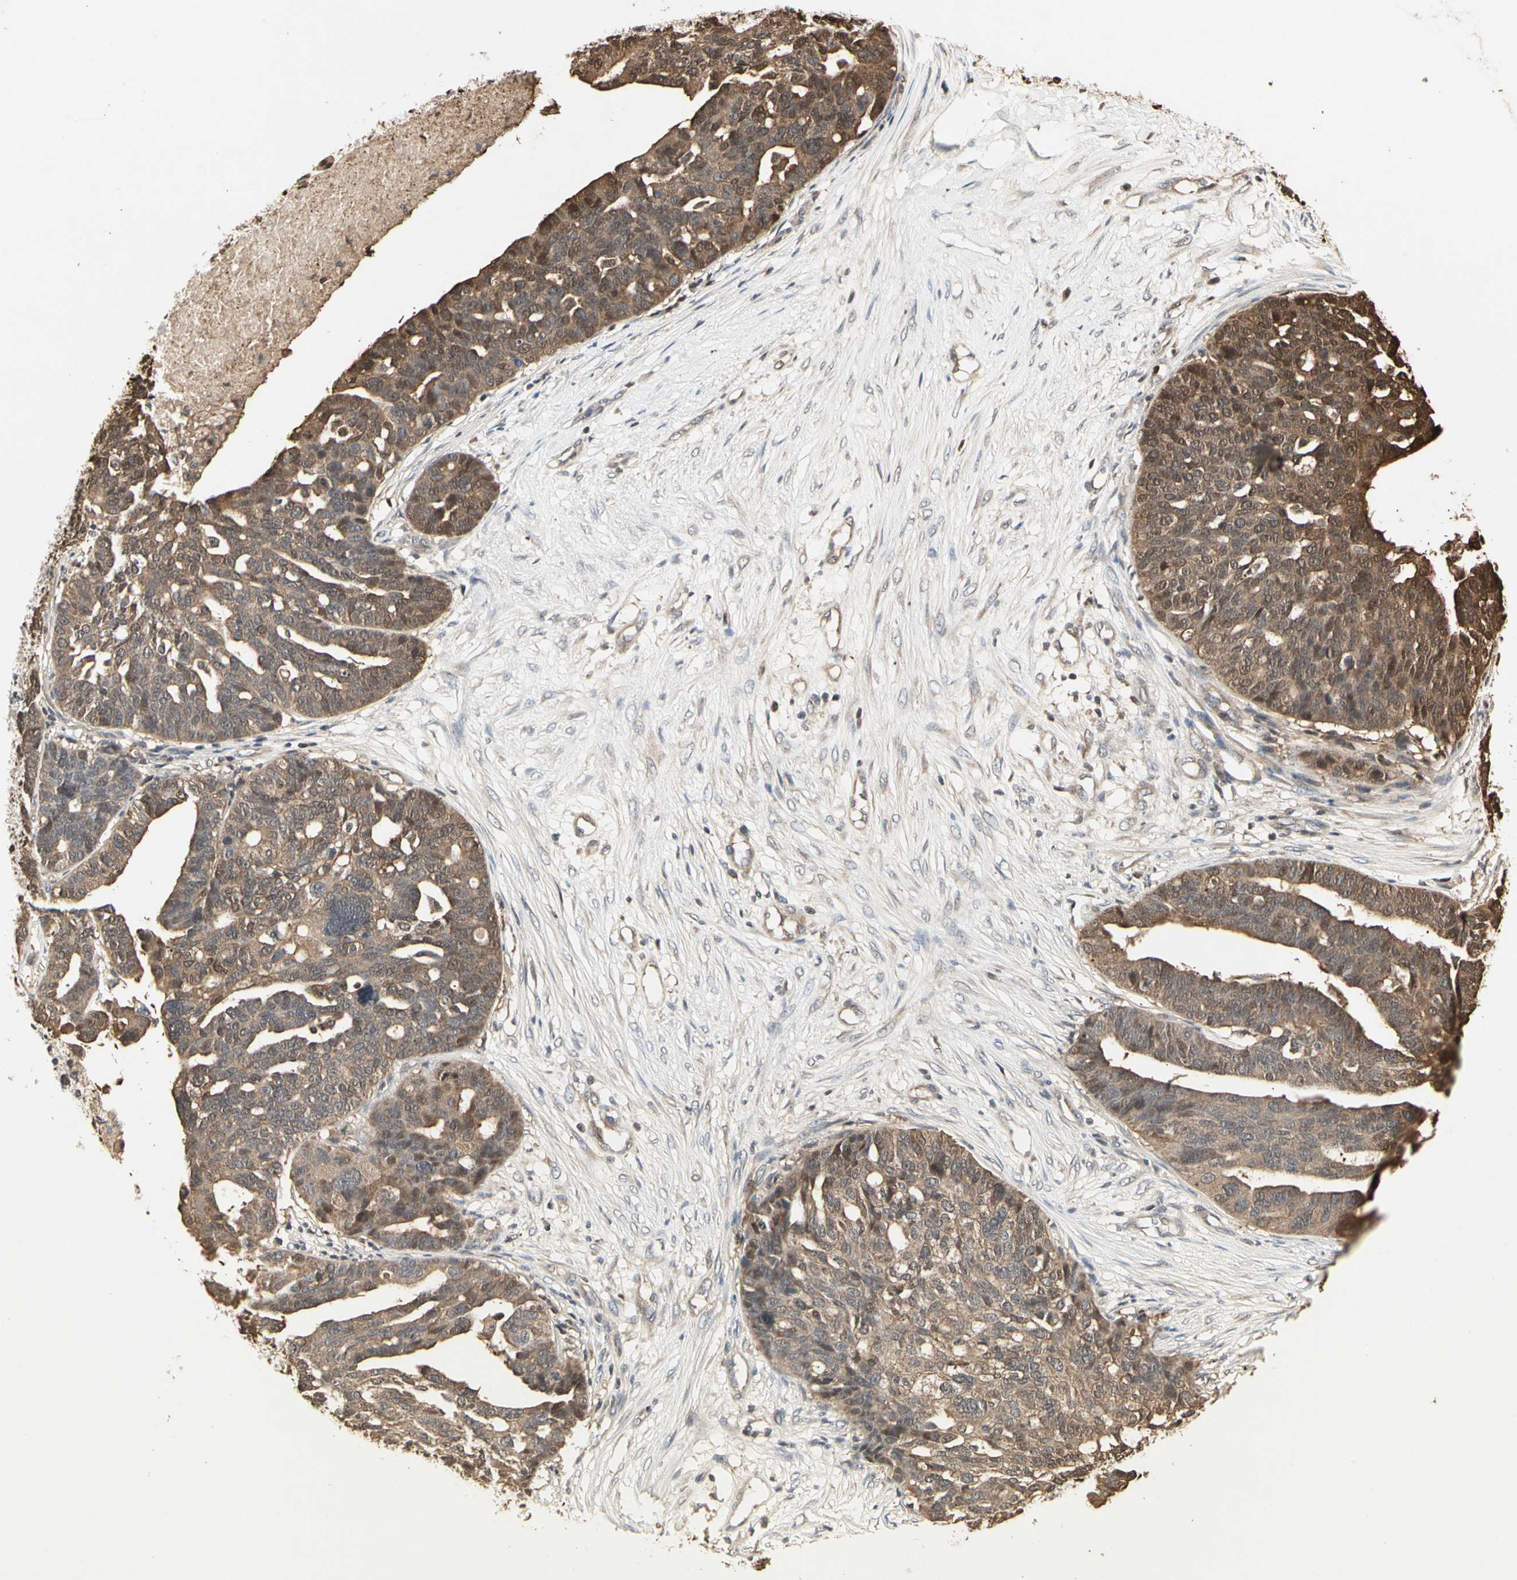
{"staining": {"intensity": "moderate", "quantity": ">75%", "location": "cytoplasmic/membranous,nuclear"}, "tissue": "ovarian cancer", "cell_type": "Tumor cells", "image_type": "cancer", "snomed": [{"axis": "morphology", "description": "Cystadenocarcinoma, serous, NOS"}, {"axis": "topography", "description": "Ovary"}], "caption": "Immunohistochemistry image of human serous cystadenocarcinoma (ovarian) stained for a protein (brown), which displays medium levels of moderate cytoplasmic/membranous and nuclear staining in about >75% of tumor cells.", "gene": "DRG2", "patient": {"sex": "female", "age": 59}}